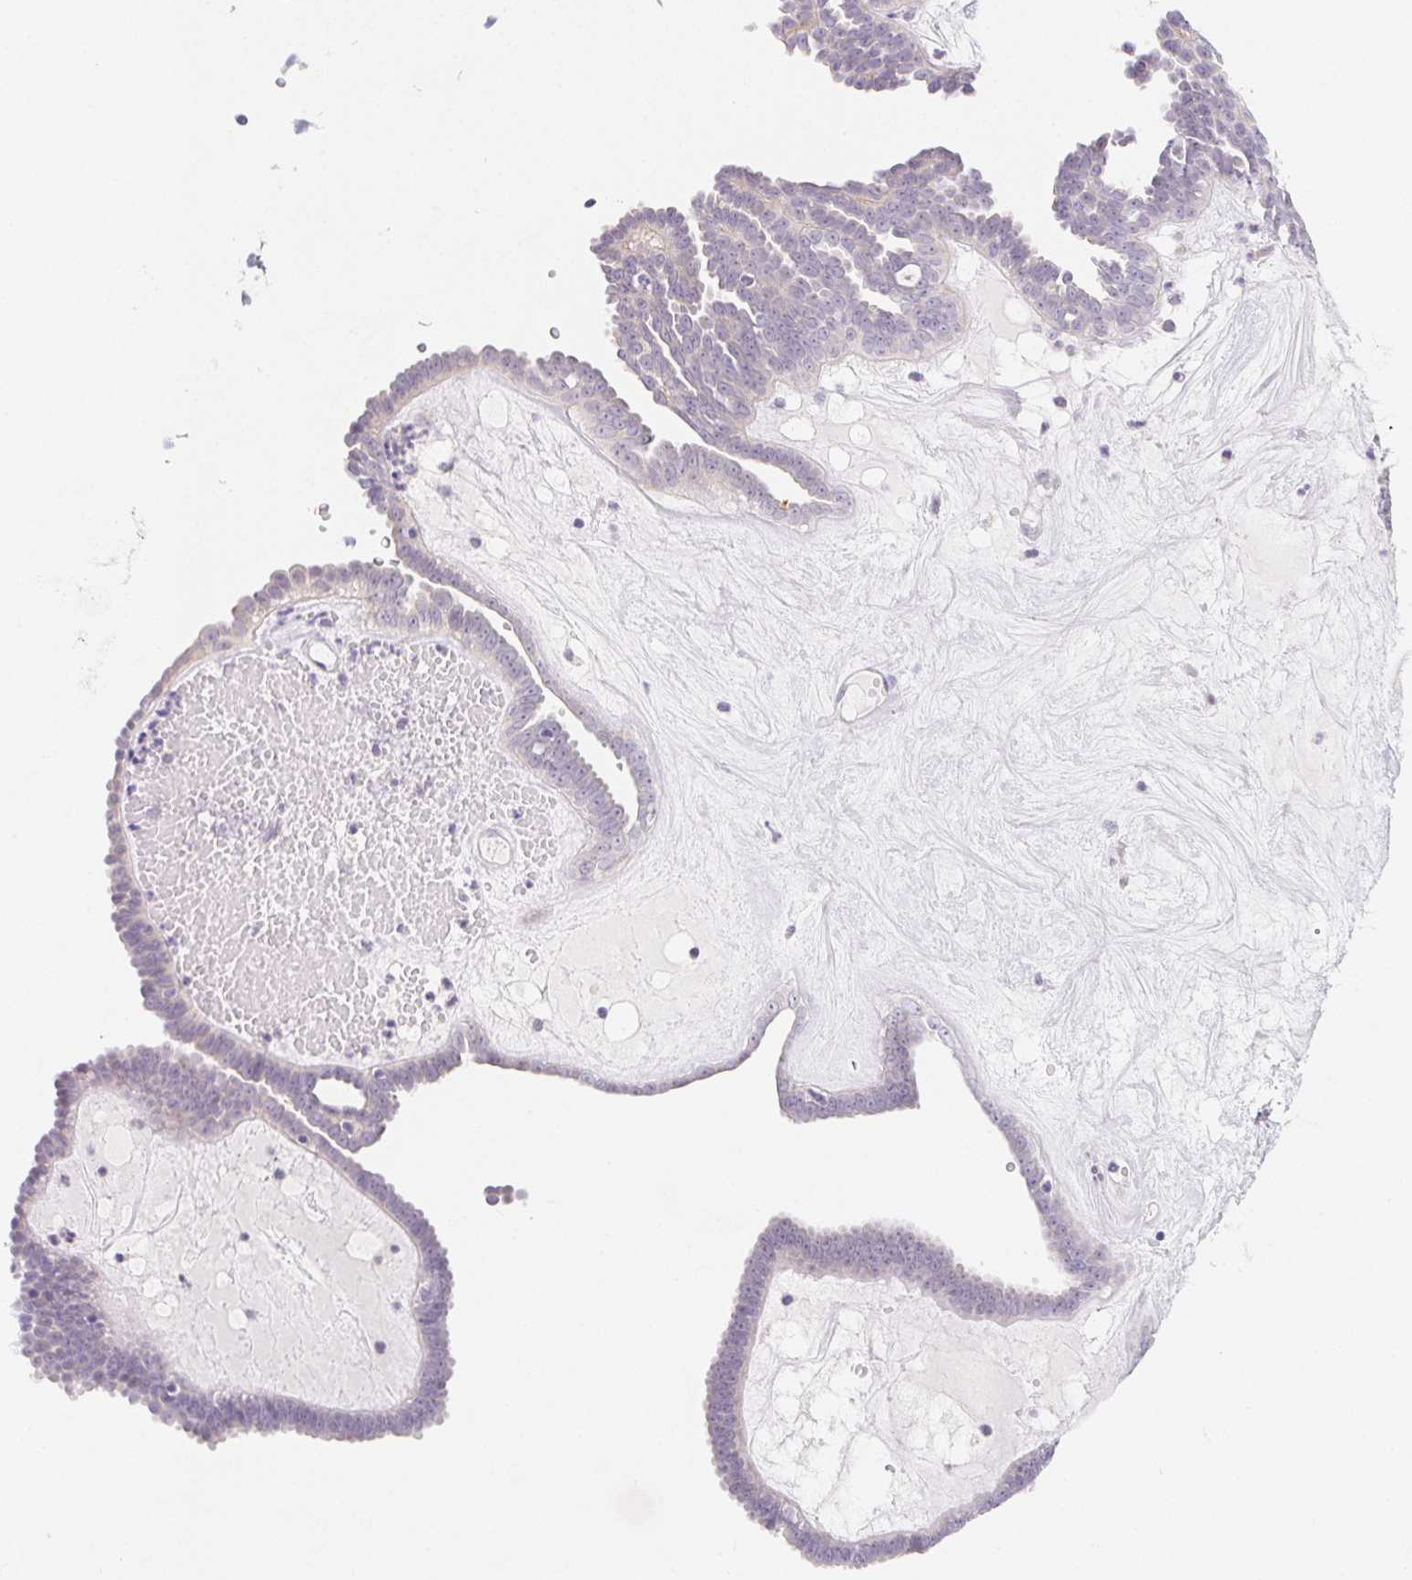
{"staining": {"intensity": "weak", "quantity": "<25%", "location": "cytoplasmic/membranous"}, "tissue": "ovarian cancer", "cell_type": "Tumor cells", "image_type": "cancer", "snomed": [{"axis": "morphology", "description": "Cystadenocarcinoma, serous, NOS"}, {"axis": "topography", "description": "Ovary"}], "caption": "DAB immunohistochemical staining of human ovarian cancer reveals no significant positivity in tumor cells.", "gene": "ZBBX", "patient": {"sex": "female", "age": 71}}